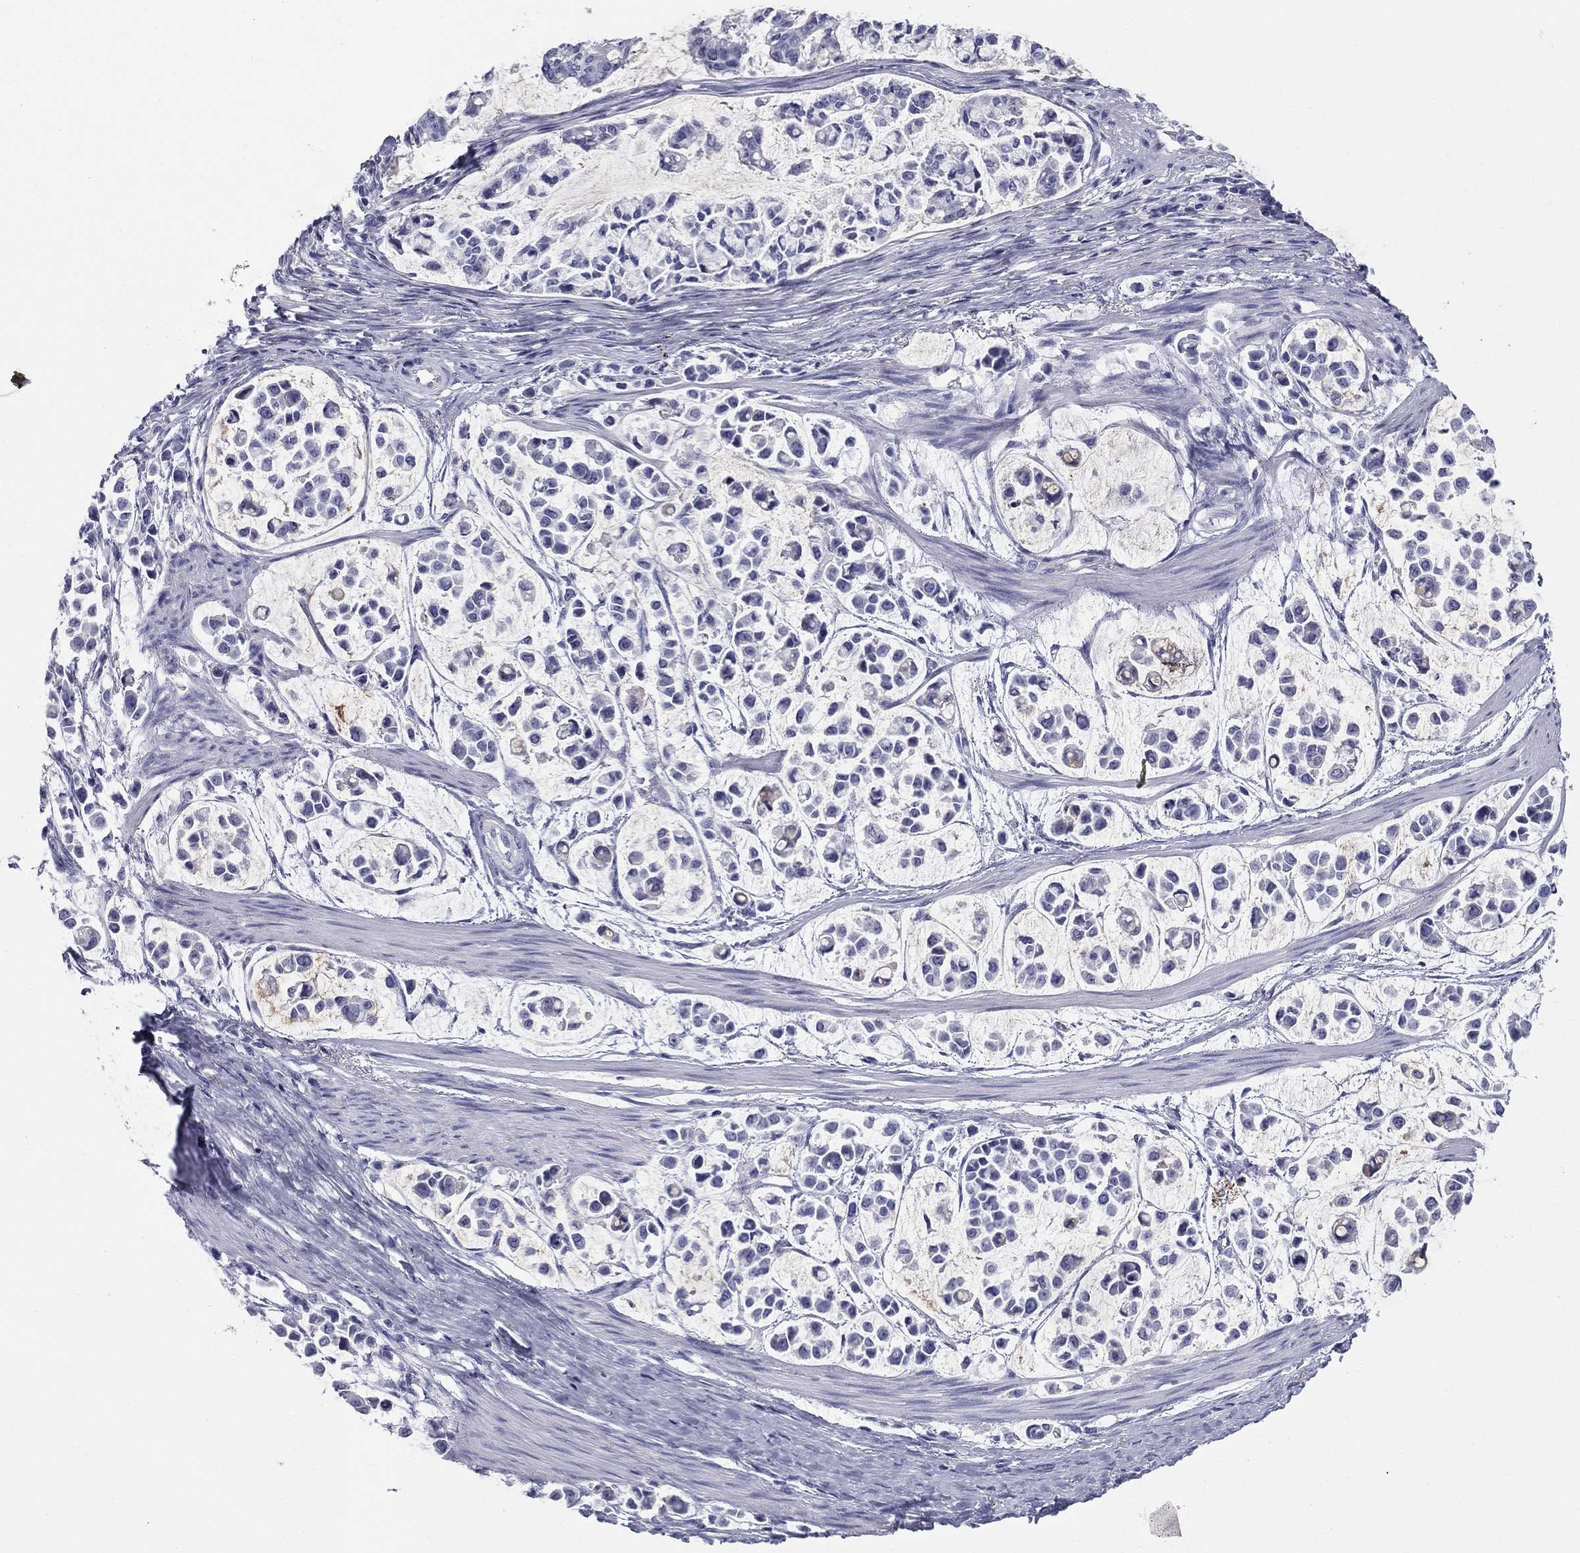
{"staining": {"intensity": "negative", "quantity": "none", "location": "none"}, "tissue": "stomach cancer", "cell_type": "Tumor cells", "image_type": "cancer", "snomed": [{"axis": "morphology", "description": "Adenocarcinoma, NOS"}, {"axis": "topography", "description": "Stomach"}], "caption": "IHC photomicrograph of human stomach cancer stained for a protein (brown), which reveals no staining in tumor cells. Brightfield microscopy of IHC stained with DAB (3,3'-diaminobenzidine) (brown) and hematoxylin (blue), captured at high magnification.", "gene": "ZP2", "patient": {"sex": "male", "age": 82}}